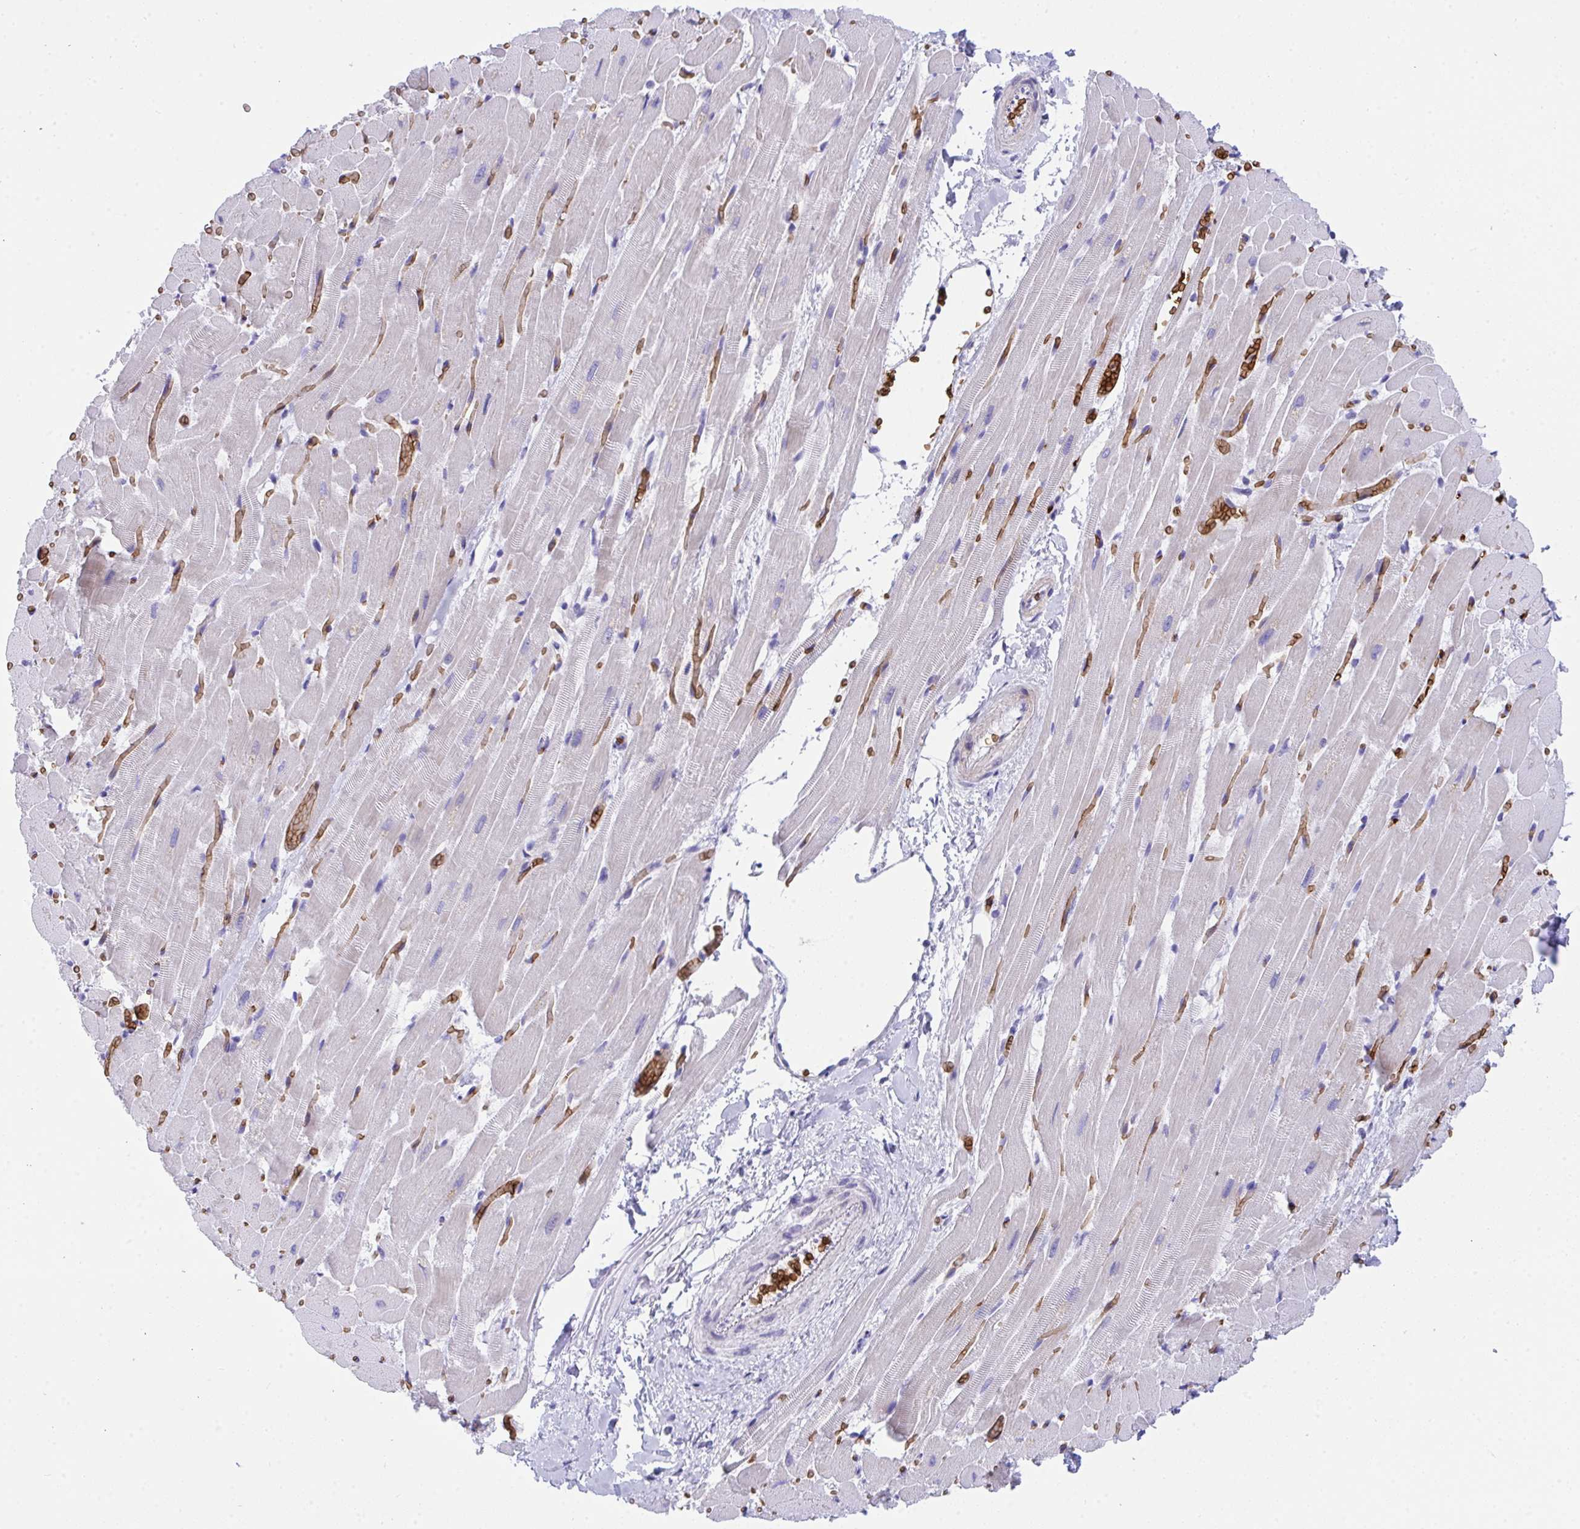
{"staining": {"intensity": "negative", "quantity": "none", "location": "none"}, "tissue": "heart muscle", "cell_type": "Cardiomyocytes", "image_type": "normal", "snomed": [{"axis": "morphology", "description": "Normal tissue, NOS"}, {"axis": "topography", "description": "Heart"}], "caption": "Image shows no protein expression in cardiomyocytes of unremarkable heart muscle. The staining is performed using DAB brown chromogen with nuclei counter-stained in using hematoxylin.", "gene": "ANK1", "patient": {"sex": "male", "age": 37}}